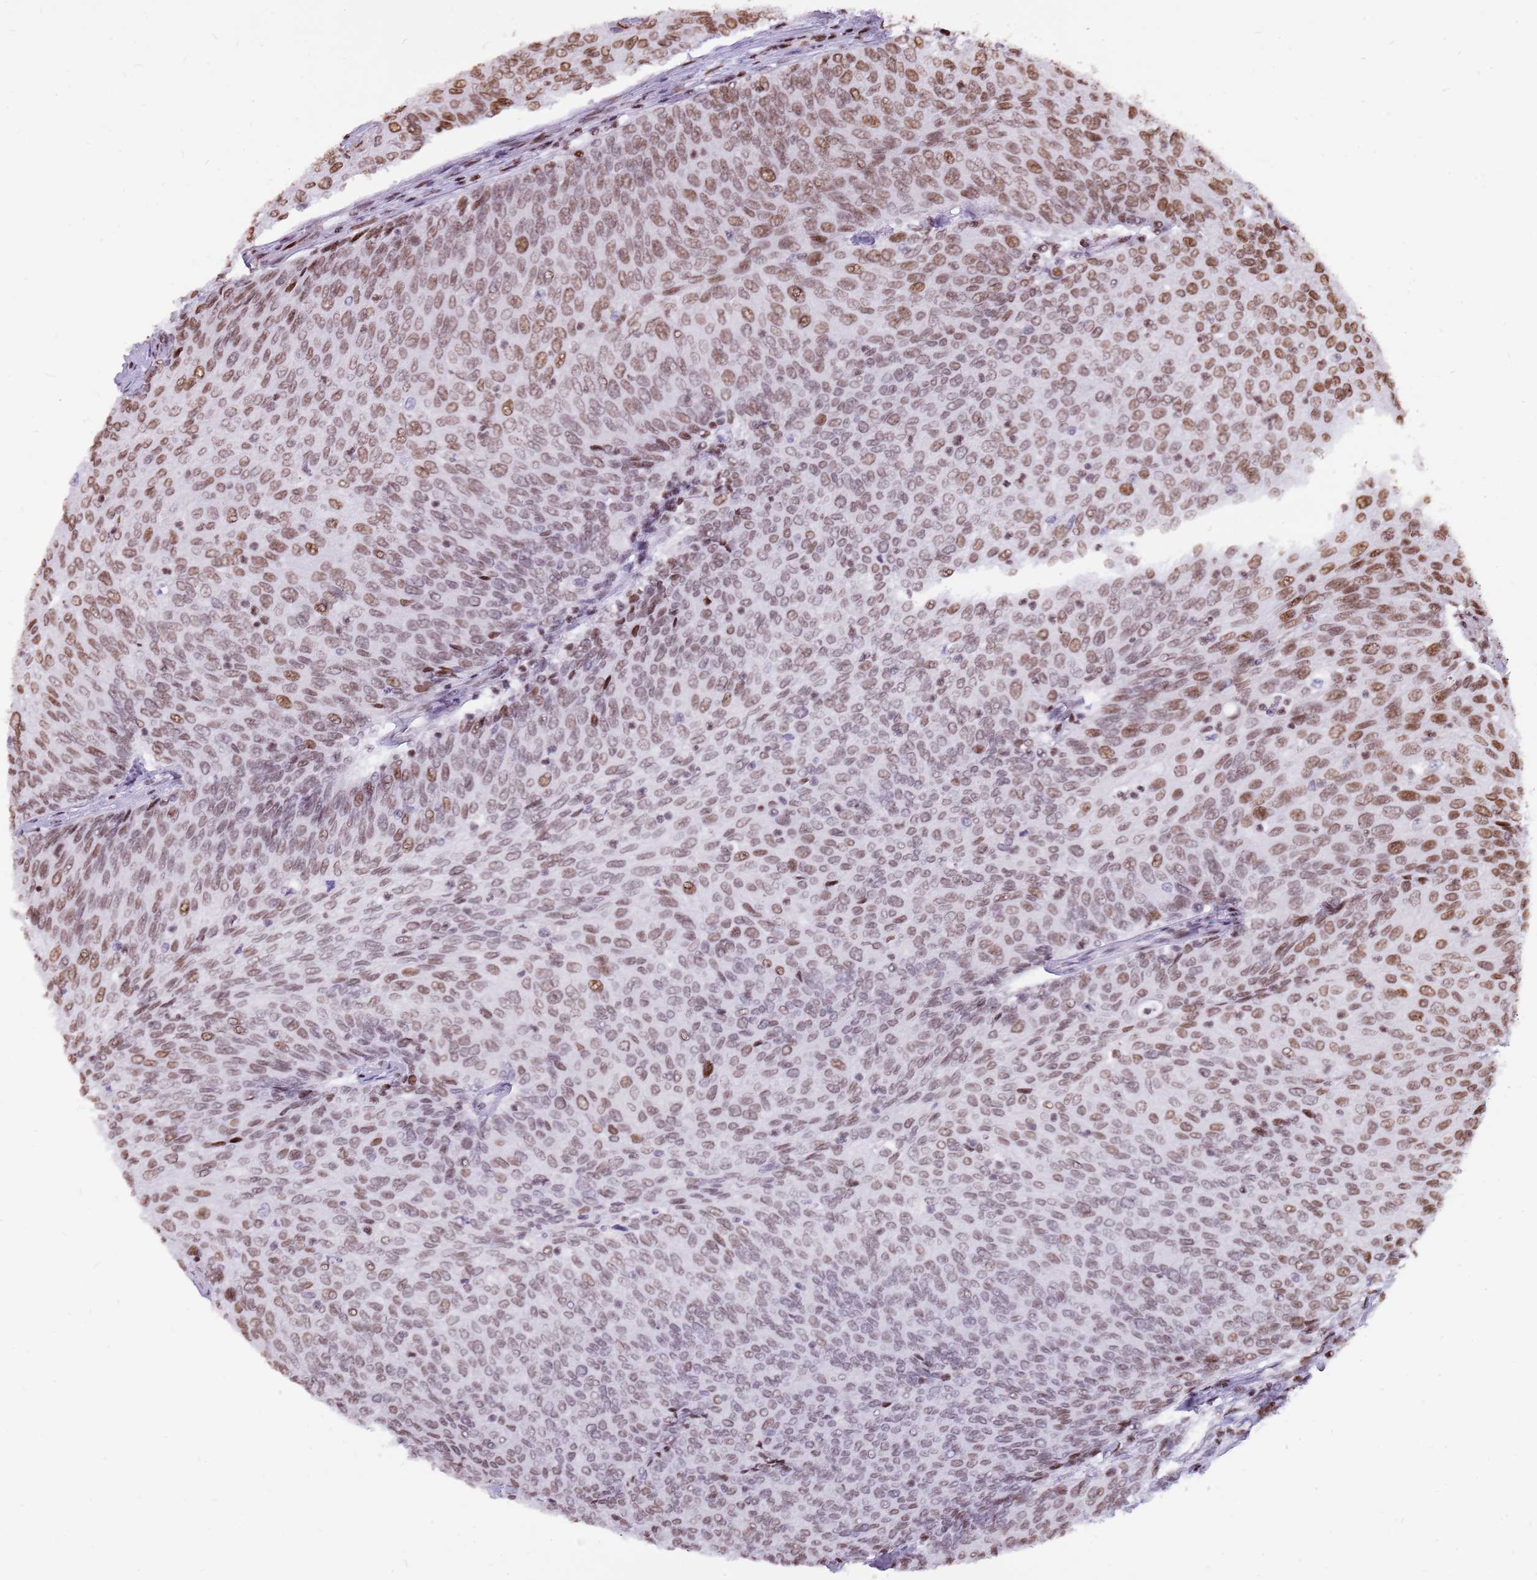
{"staining": {"intensity": "moderate", "quantity": "25%-75%", "location": "nuclear"}, "tissue": "urothelial cancer", "cell_type": "Tumor cells", "image_type": "cancer", "snomed": [{"axis": "morphology", "description": "Urothelial carcinoma, Low grade"}, {"axis": "topography", "description": "Urinary bladder"}], "caption": "High-power microscopy captured an immunohistochemistry image of urothelial carcinoma (low-grade), revealing moderate nuclear staining in about 25%-75% of tumor cells.", "gene": "WASHC4", "patient": {"sex": "female", "age": 79}}